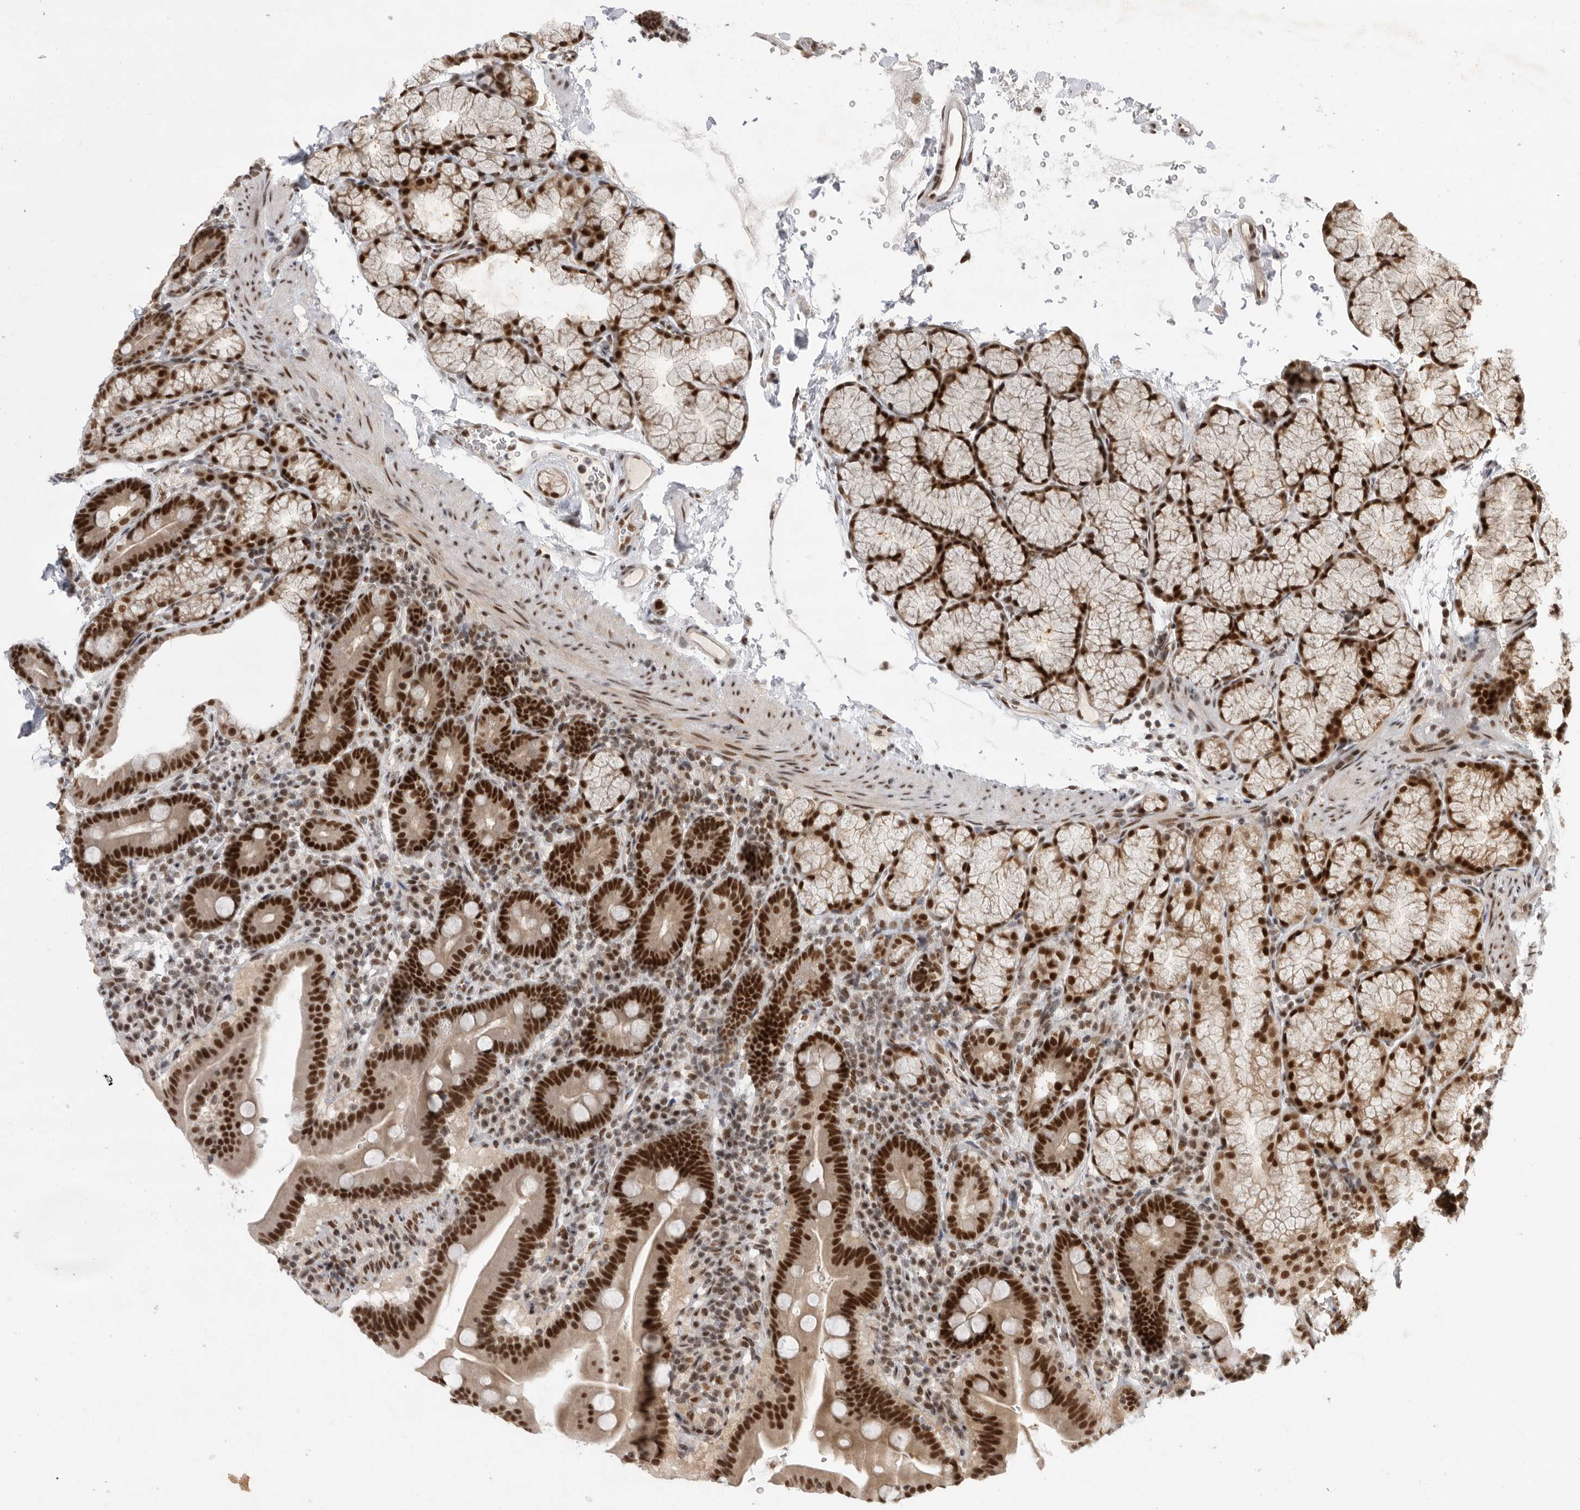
{"staining": {"intensity": "strong", "quantity": ">75%", "location": "nuclear"}, "tissue": "duodenum", "cell_type": "Glandular cells", "image_type": "normal", "snomed": [{"axis": "morphology", "description": "Normal tissue, NOS"}, {"axis": "topography", "description": "Duodenum"}], "caption": "IHC (DAB) staining of normal human duodenum shows strong nuclear protein staining in approximately >75% of glandular cells.", "gene": "ZNF830", "patient": {"sex": "male", "age": 54}}